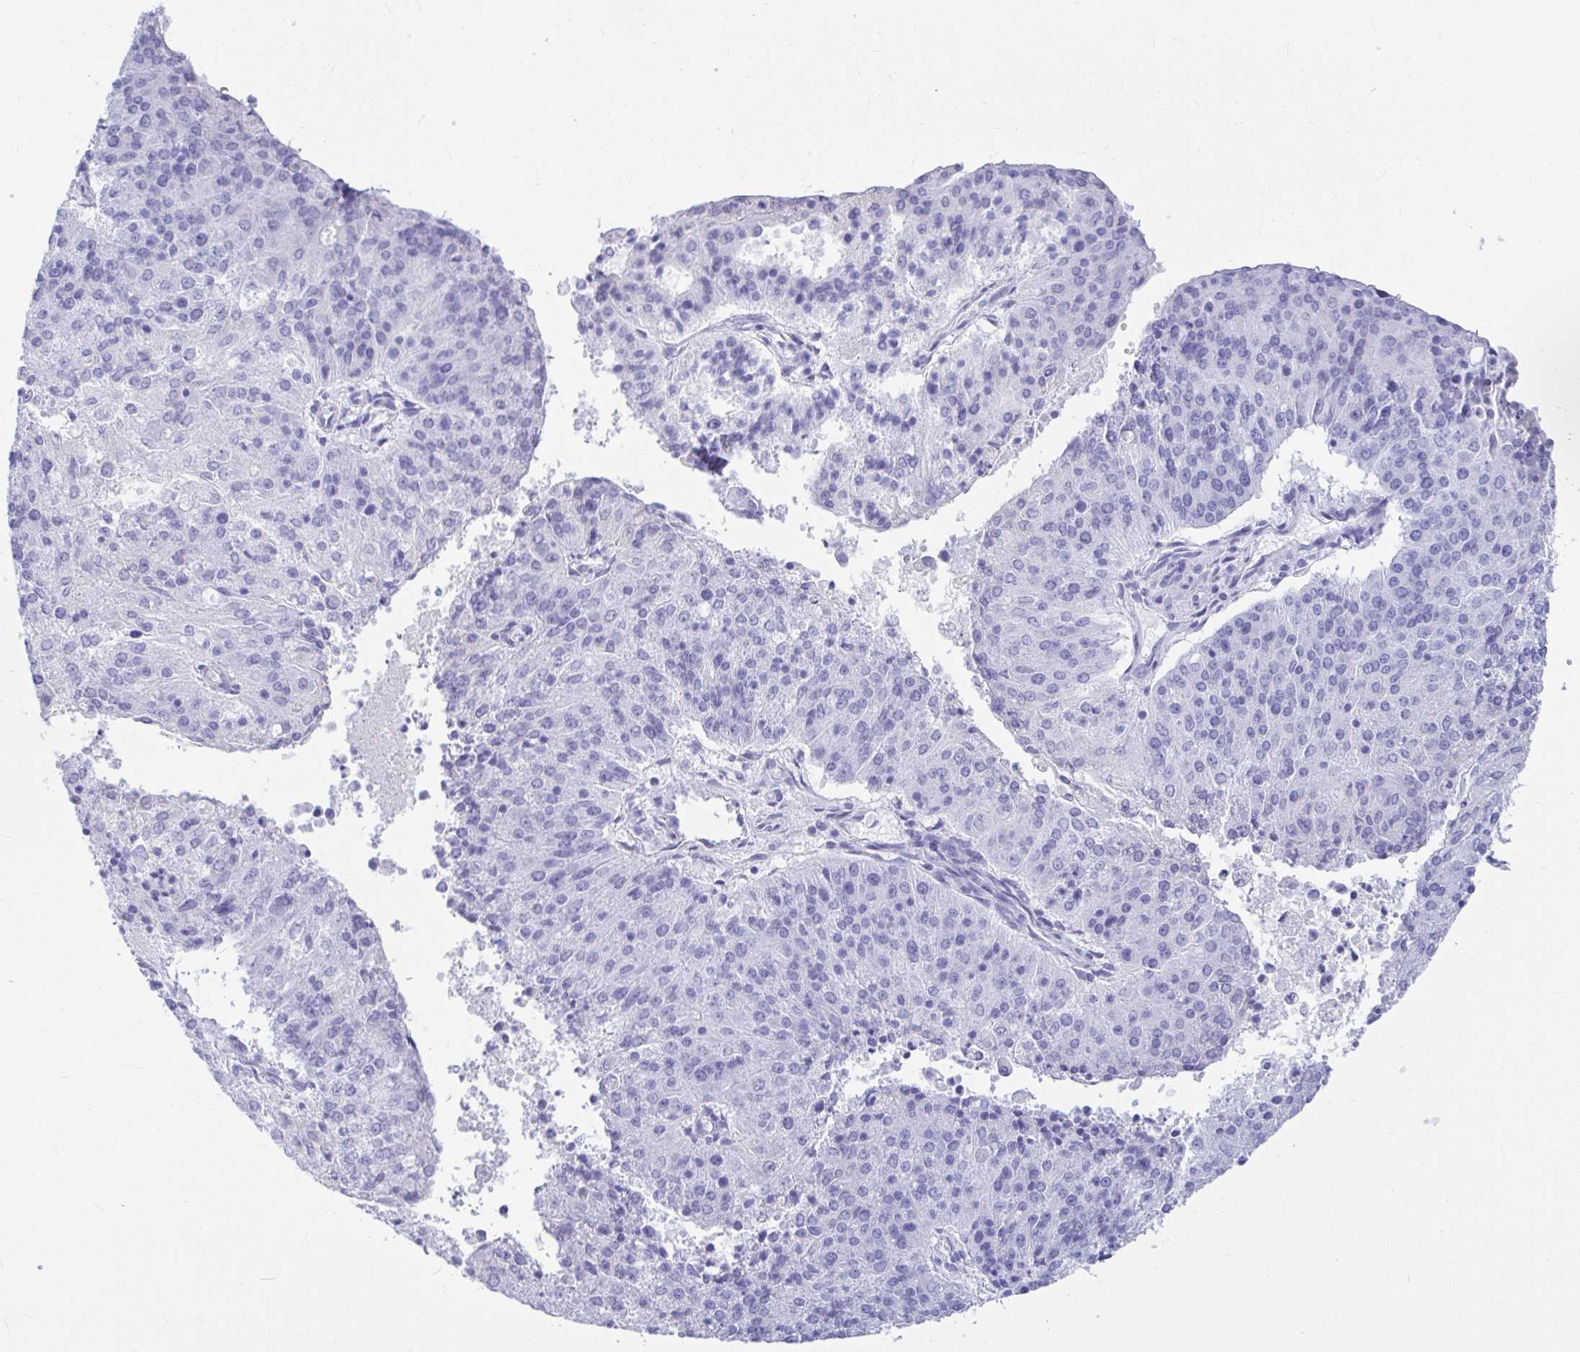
{"staining": {"intensity": "negative", "quantity": "none", "location": "none"}, "tissue": "endometrial cancer", "cell_type": "Tumor cells", "image_type": "cancer", "snomed": [{"axis": "morphology", "description": "Adenocarcinoma, NOS"}, {"axis": "topography", "description": "Endometrium"}], "caption": "IHC of endometrial cancer (adenocarcinoma) displays no staining in tumor cells. Nuclei are stained in blue.", "gene": "OR5J2", "patient": {"sex": "female", "age": 82}}